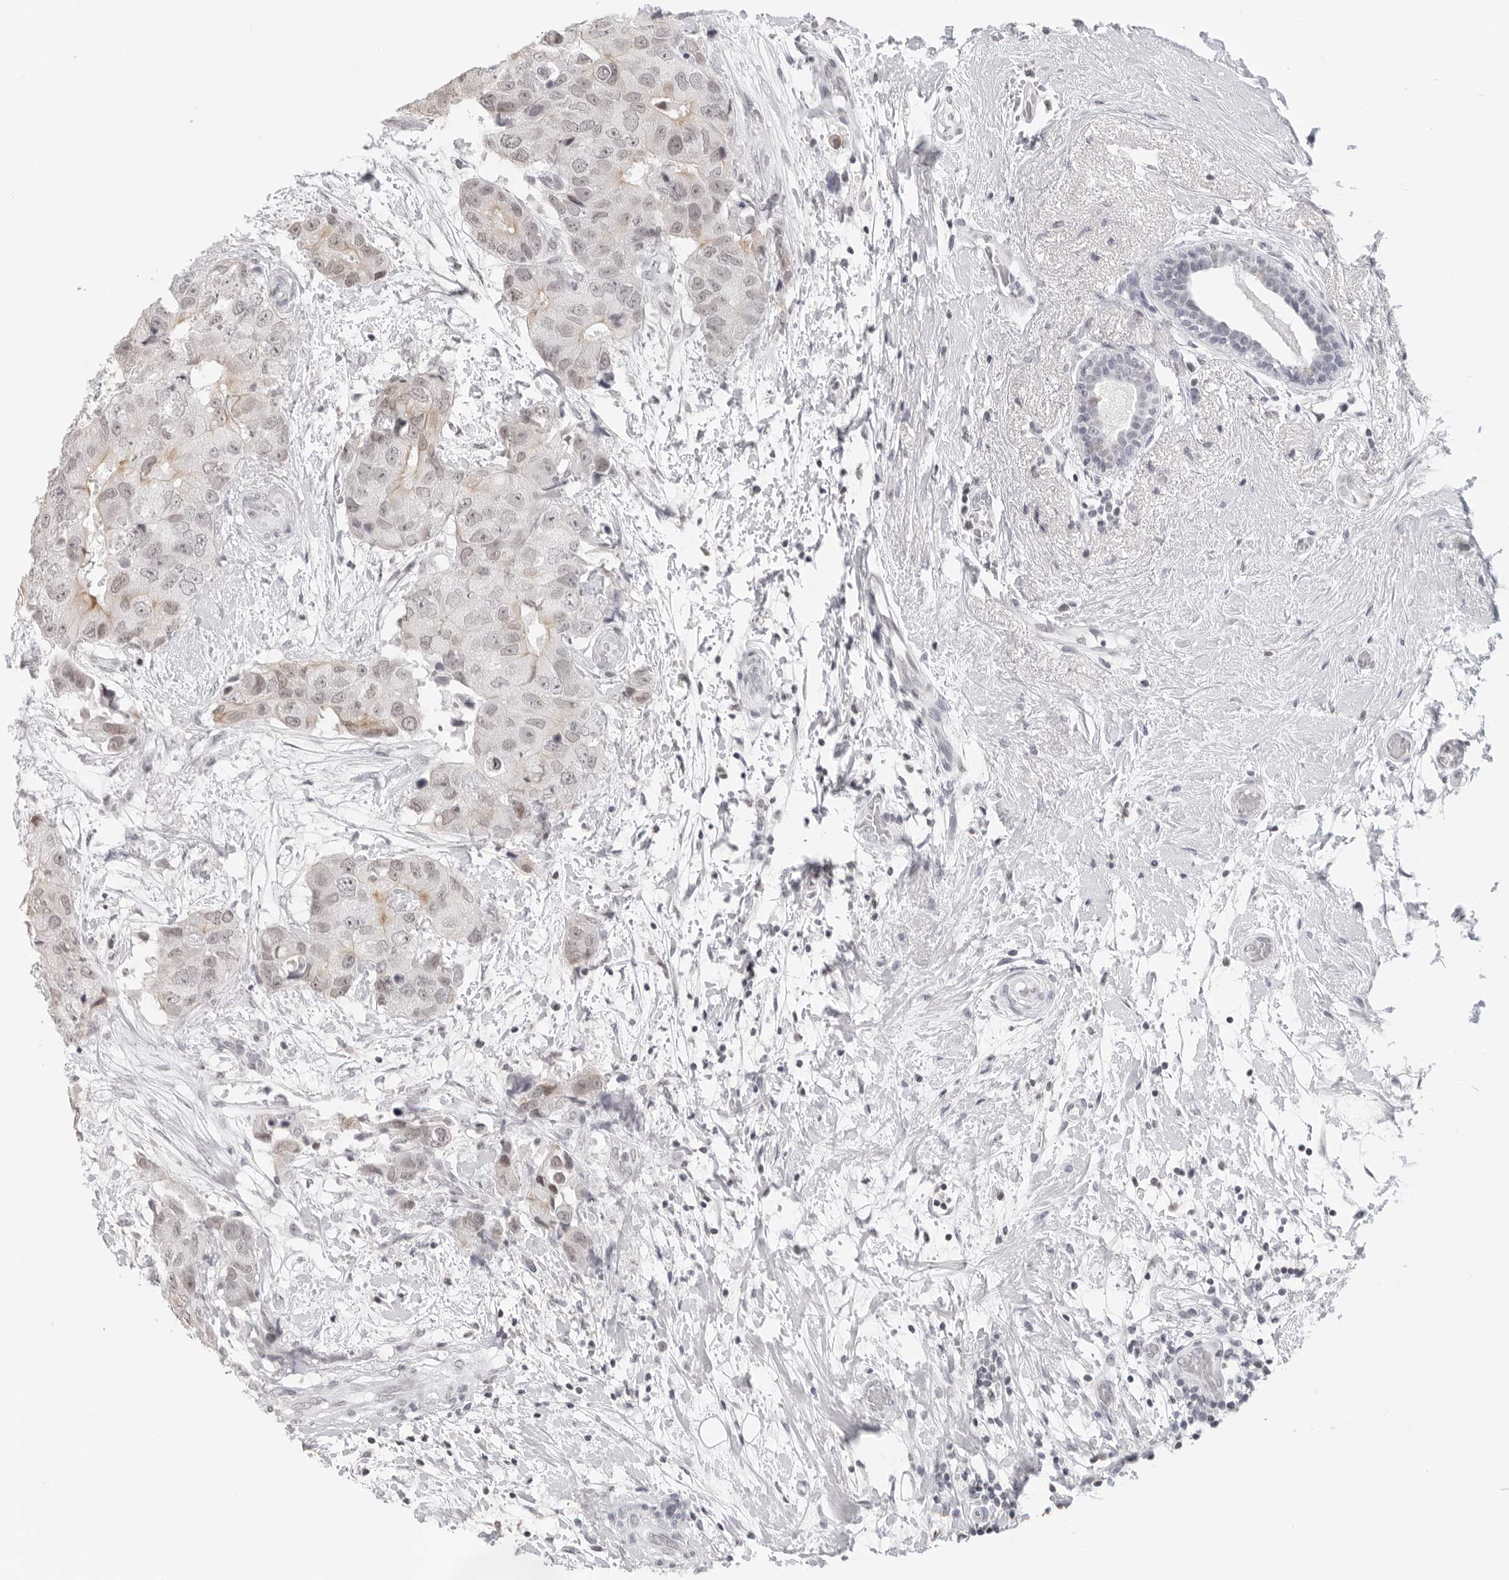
{"staining": {"intensity": "weak", "quantity": ">75%", "location": "nuclear"}, "tissue": "breast cancer", "cell_type": "Tumor cells", "image_type": "cancer", "snomed": [{"axis": "morphology", "description": "Duct carcinoma"}, {"axis": "topography", "description": "Breast"}], "caption": "Brown immunohistochemical staining in intraductal carcinoma (breast) reveals weak nuclear expression in about >75% of tumor cells.", "gene": "FLG2", "patient": {"sex": "female", "age": 62}}